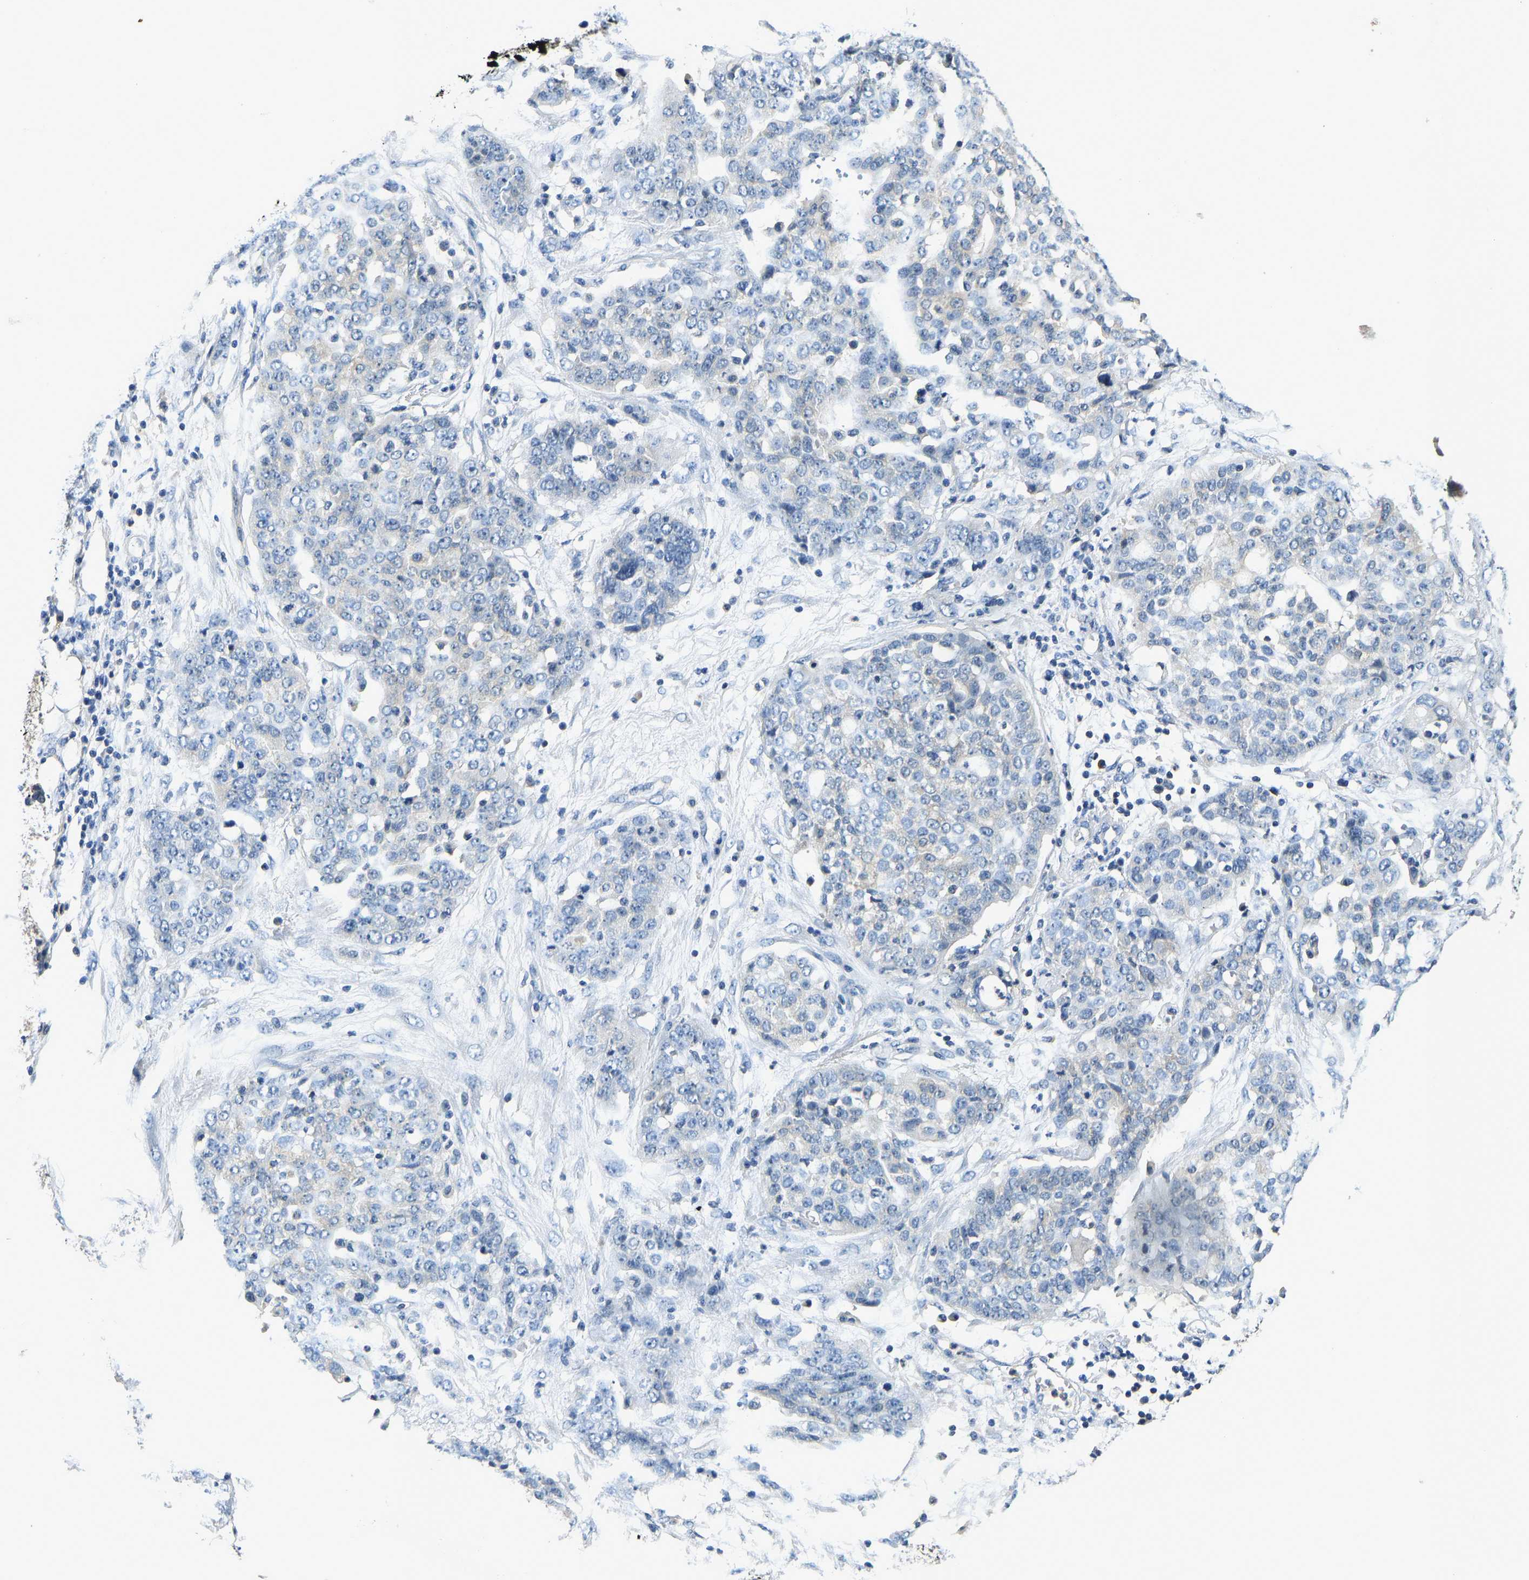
{"staining": {"intensity": "negative", "quantity": "none", "location": "none"}, "tissue": "ovarian cancer", "cell_type": "Tumor cells", "image_type": "cancer", "snomed": [{"axis": "morphology", "description": "Cystadenocarcinoma, serous, NOS"}, {"axis": "topography", "description": "Soft tissue"}, {"axis": "topography", "description": "Ovary"}], "caption": "Immunohistochemistry (IHC) of ovarian cancer exhibits no staining in tumor cells.", "gene": "RESF1", "patient": {"sex": "female", "age": 57}}